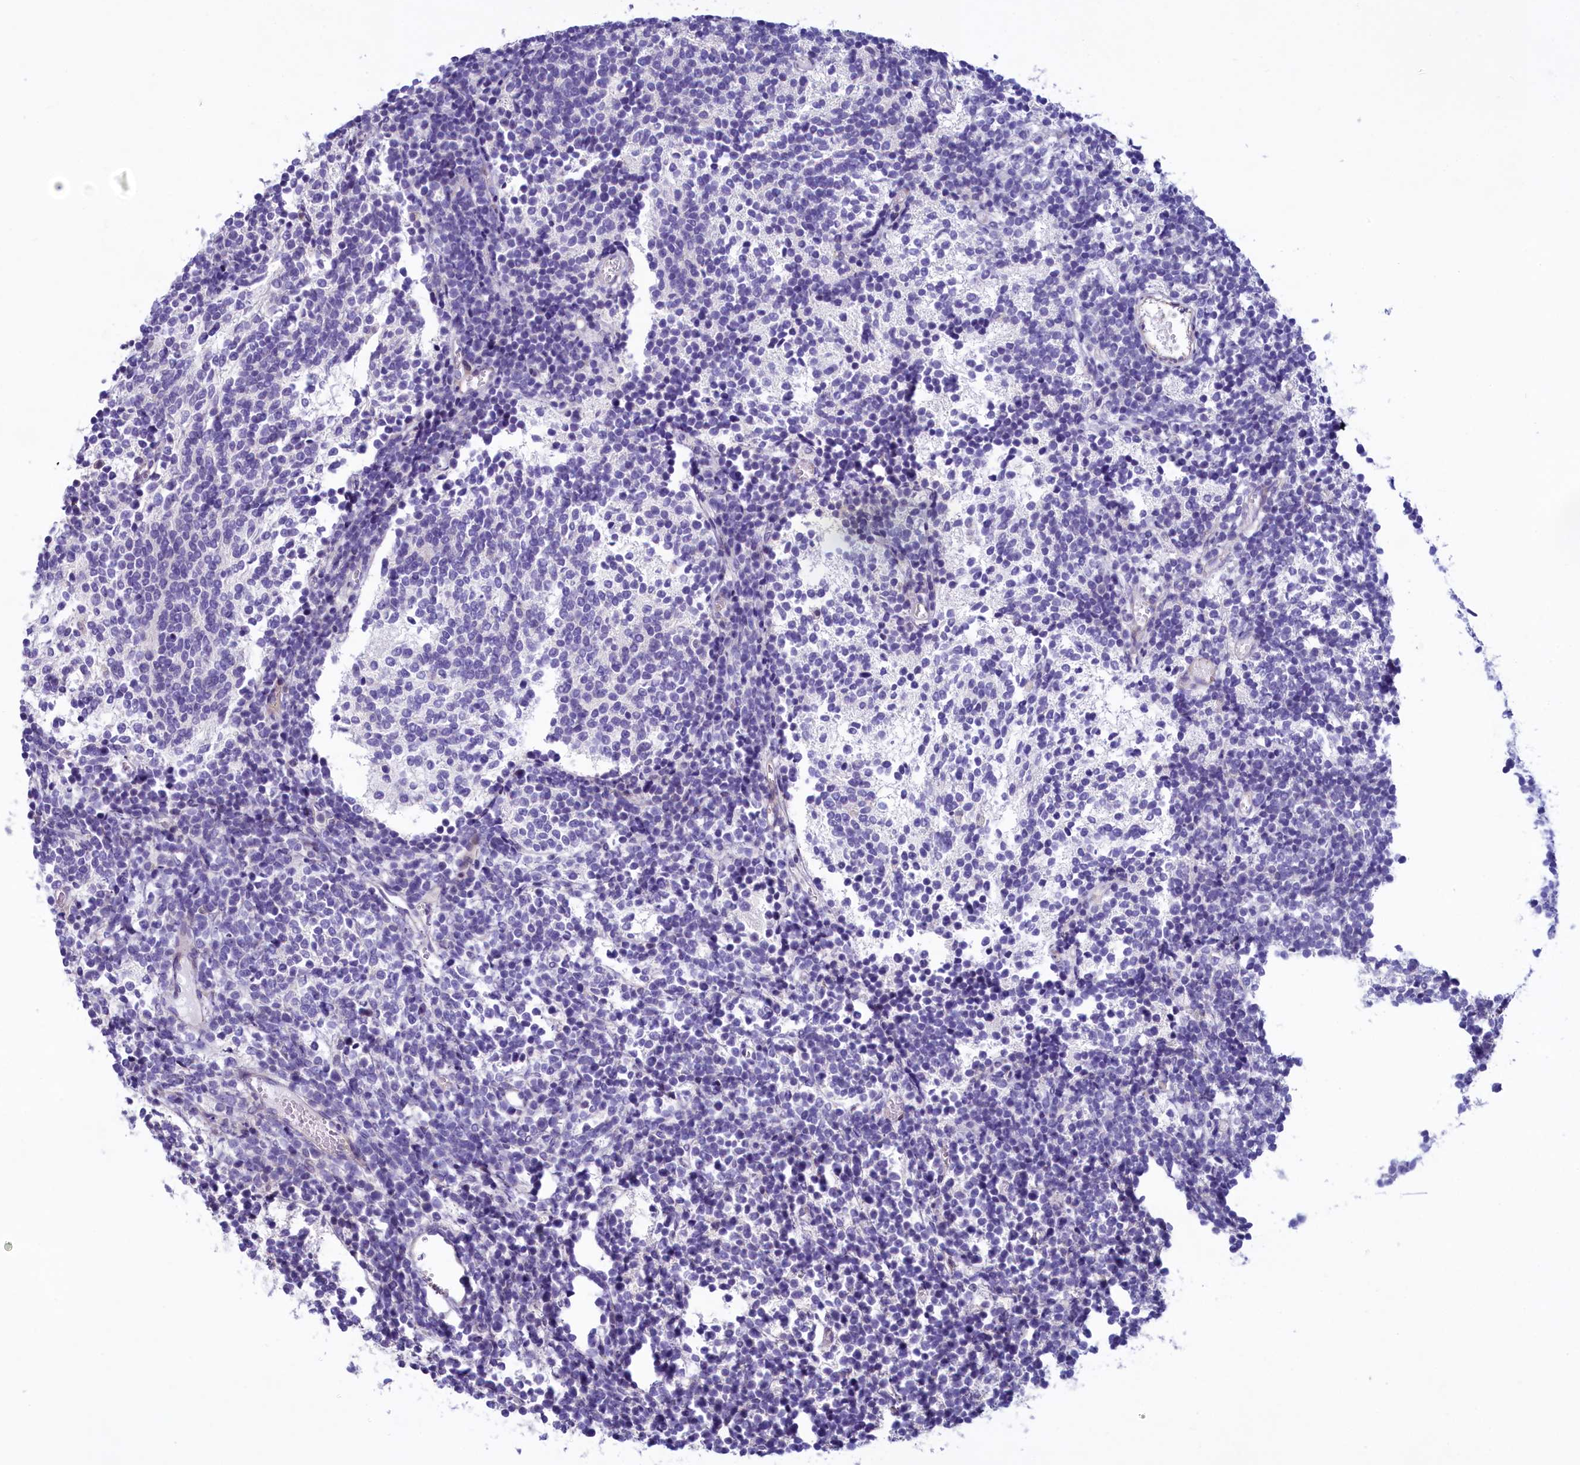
{"staining": {"intensity": "negative", "quantity": "none", "location": "none"}, "tissue": "glioma", "cell_type": "Tumor cells", "image_type": "cancer", "snomed": [{"axis": "morphology", "description": "Glioma, malignant, Low grade"}, {"axis": "topography", "description": "Brain"}], "caption": "Immunohistochemistry histopathology image of human glioma stained for a protein (brown), which demonstrates no staining in tumor cells. (Stains: DAB (3,3'-diaminobenzidine) immunohistochemistry (IHC) with hematoxylin counter stain, Microscopy: brightfield microscopy at high magnification).", "gene": "KRBOX5", "patient": {"sex": "female", "age": 1}}